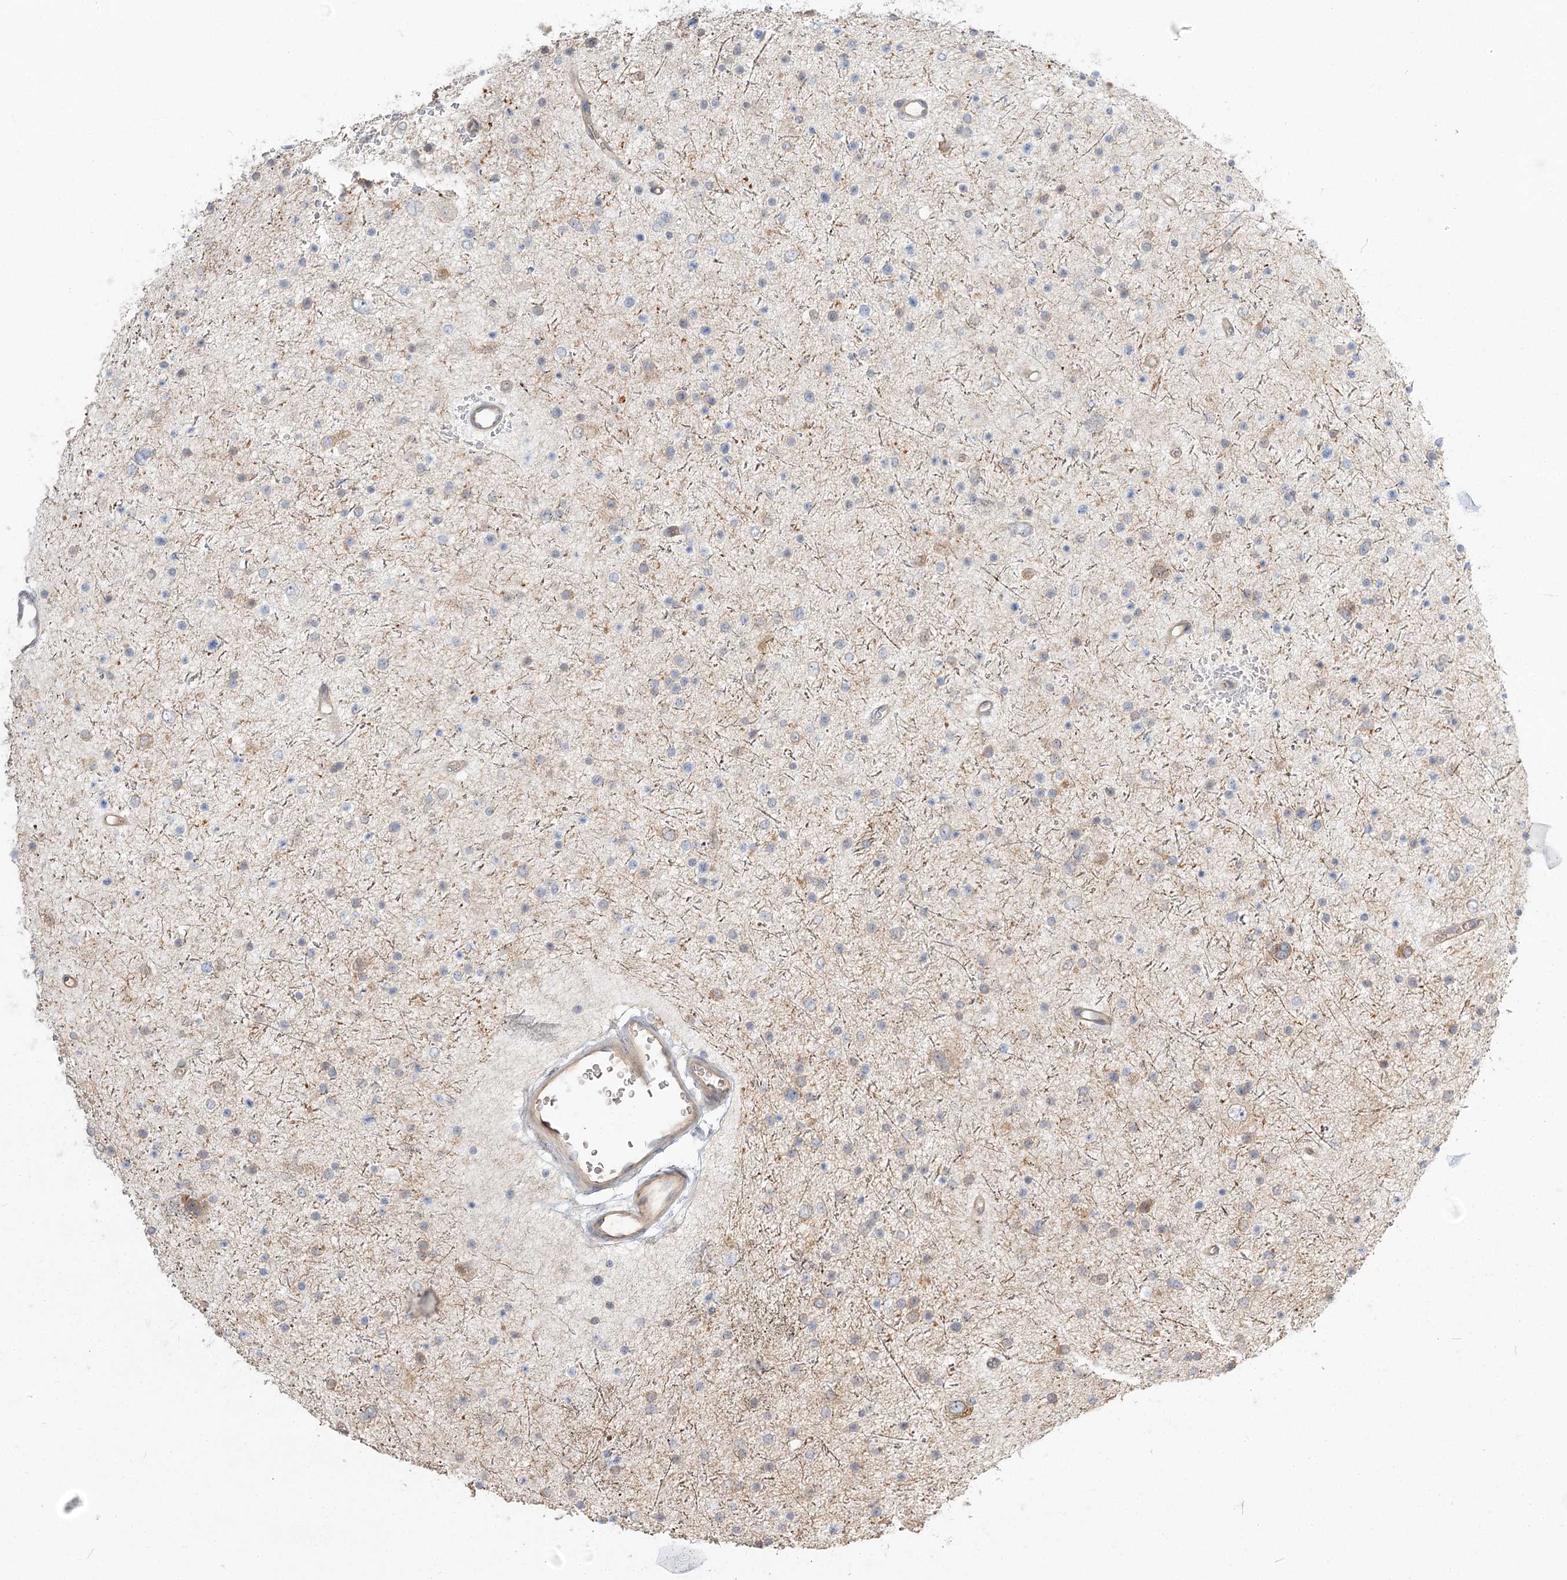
{"staining": {"intensity": "weak", "quantity": "<25%", "location": "cytoplasmic/membranous"}, "tissue": "glioma", "cell_type": "Tumor cells", "image_type": "cancer", "snomed": [{"axis": "morphology", "description": "Glioma, malignant, Low grade"}, {"axis": "topography", "description": "Brain"}], "caption": "Tumor cells show no significant protein expression in glioma.", "gene": "GUCY2C", "patient": {"sex": "female", "age": 37}}